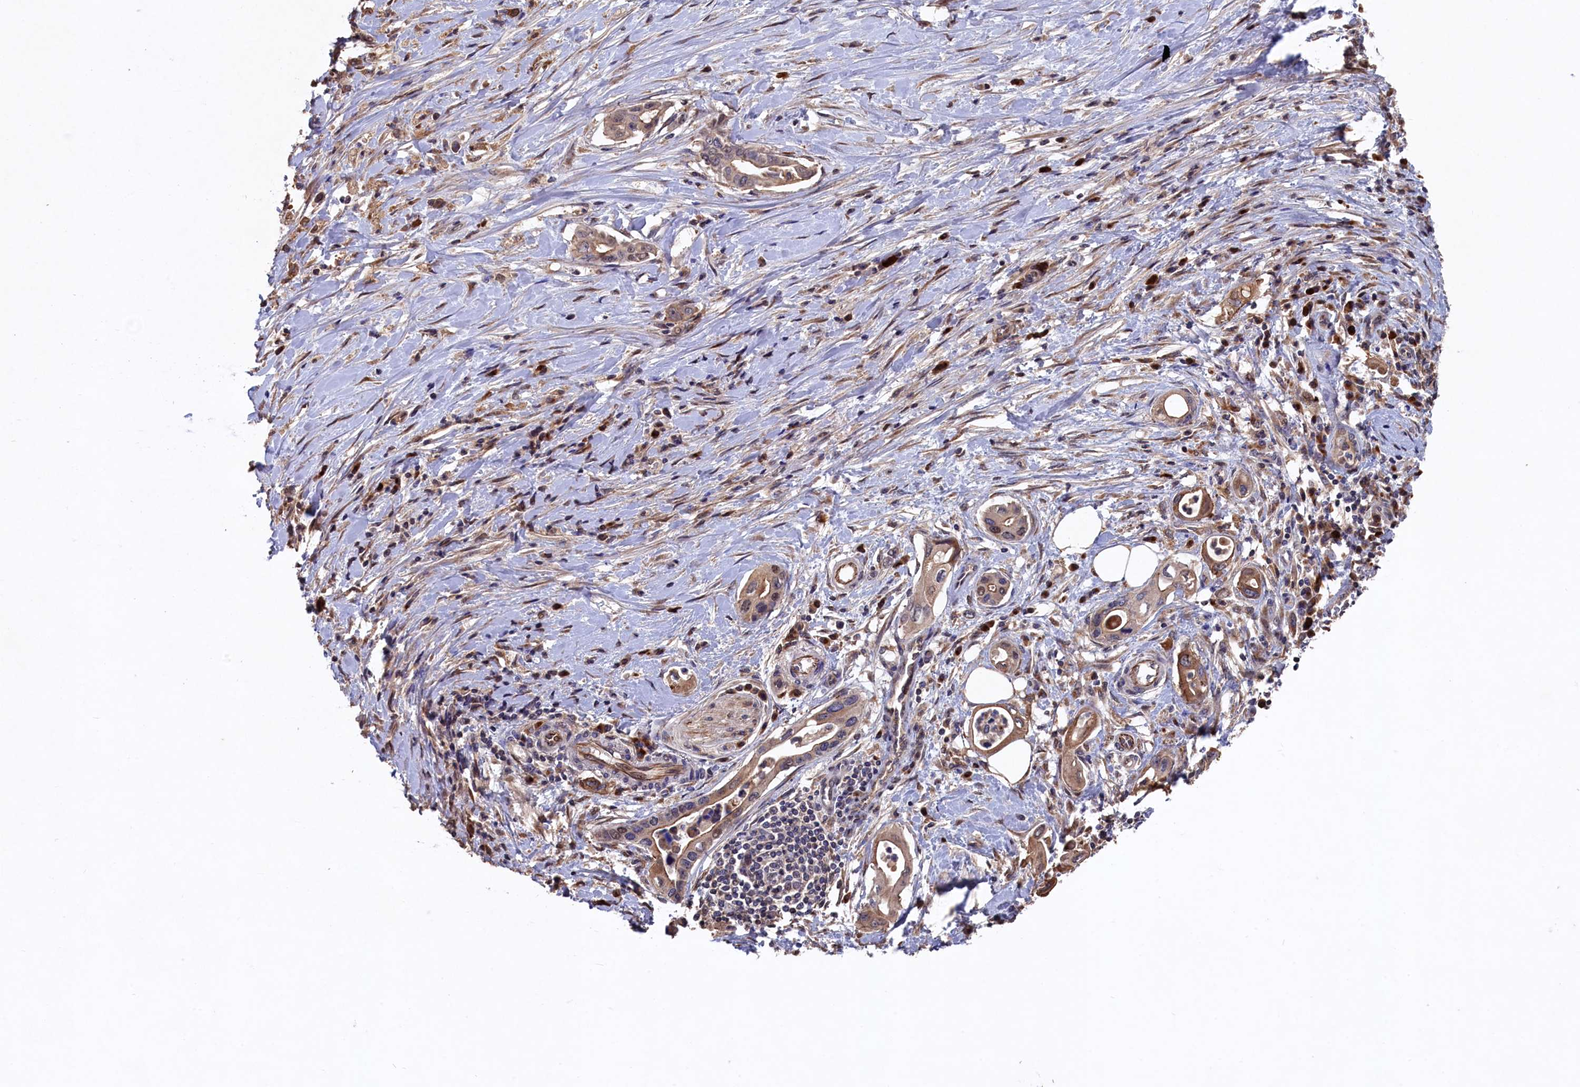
{"staining": {"intensity": "weak", "quantity": "25%-75%", "location": "cytoplasmic/membranous"}, "tissue": "pancreatic cancer", "cell_type": "Tumor cells", "image_type": "cancer", "snomed": [{"axis": "morphology", "description": "Adenocarcinoma, NOS"}, {"axis": "topography", "description": "Pancreas"}], "caption": "Protein staining exhibits weak cytoplasmic/membranous expression in about 25%-75% of tumor cells in adenocarcinoma (pancreatic).", "gene": "NAA60", "patient": {"sex": "female", "age": 66}}